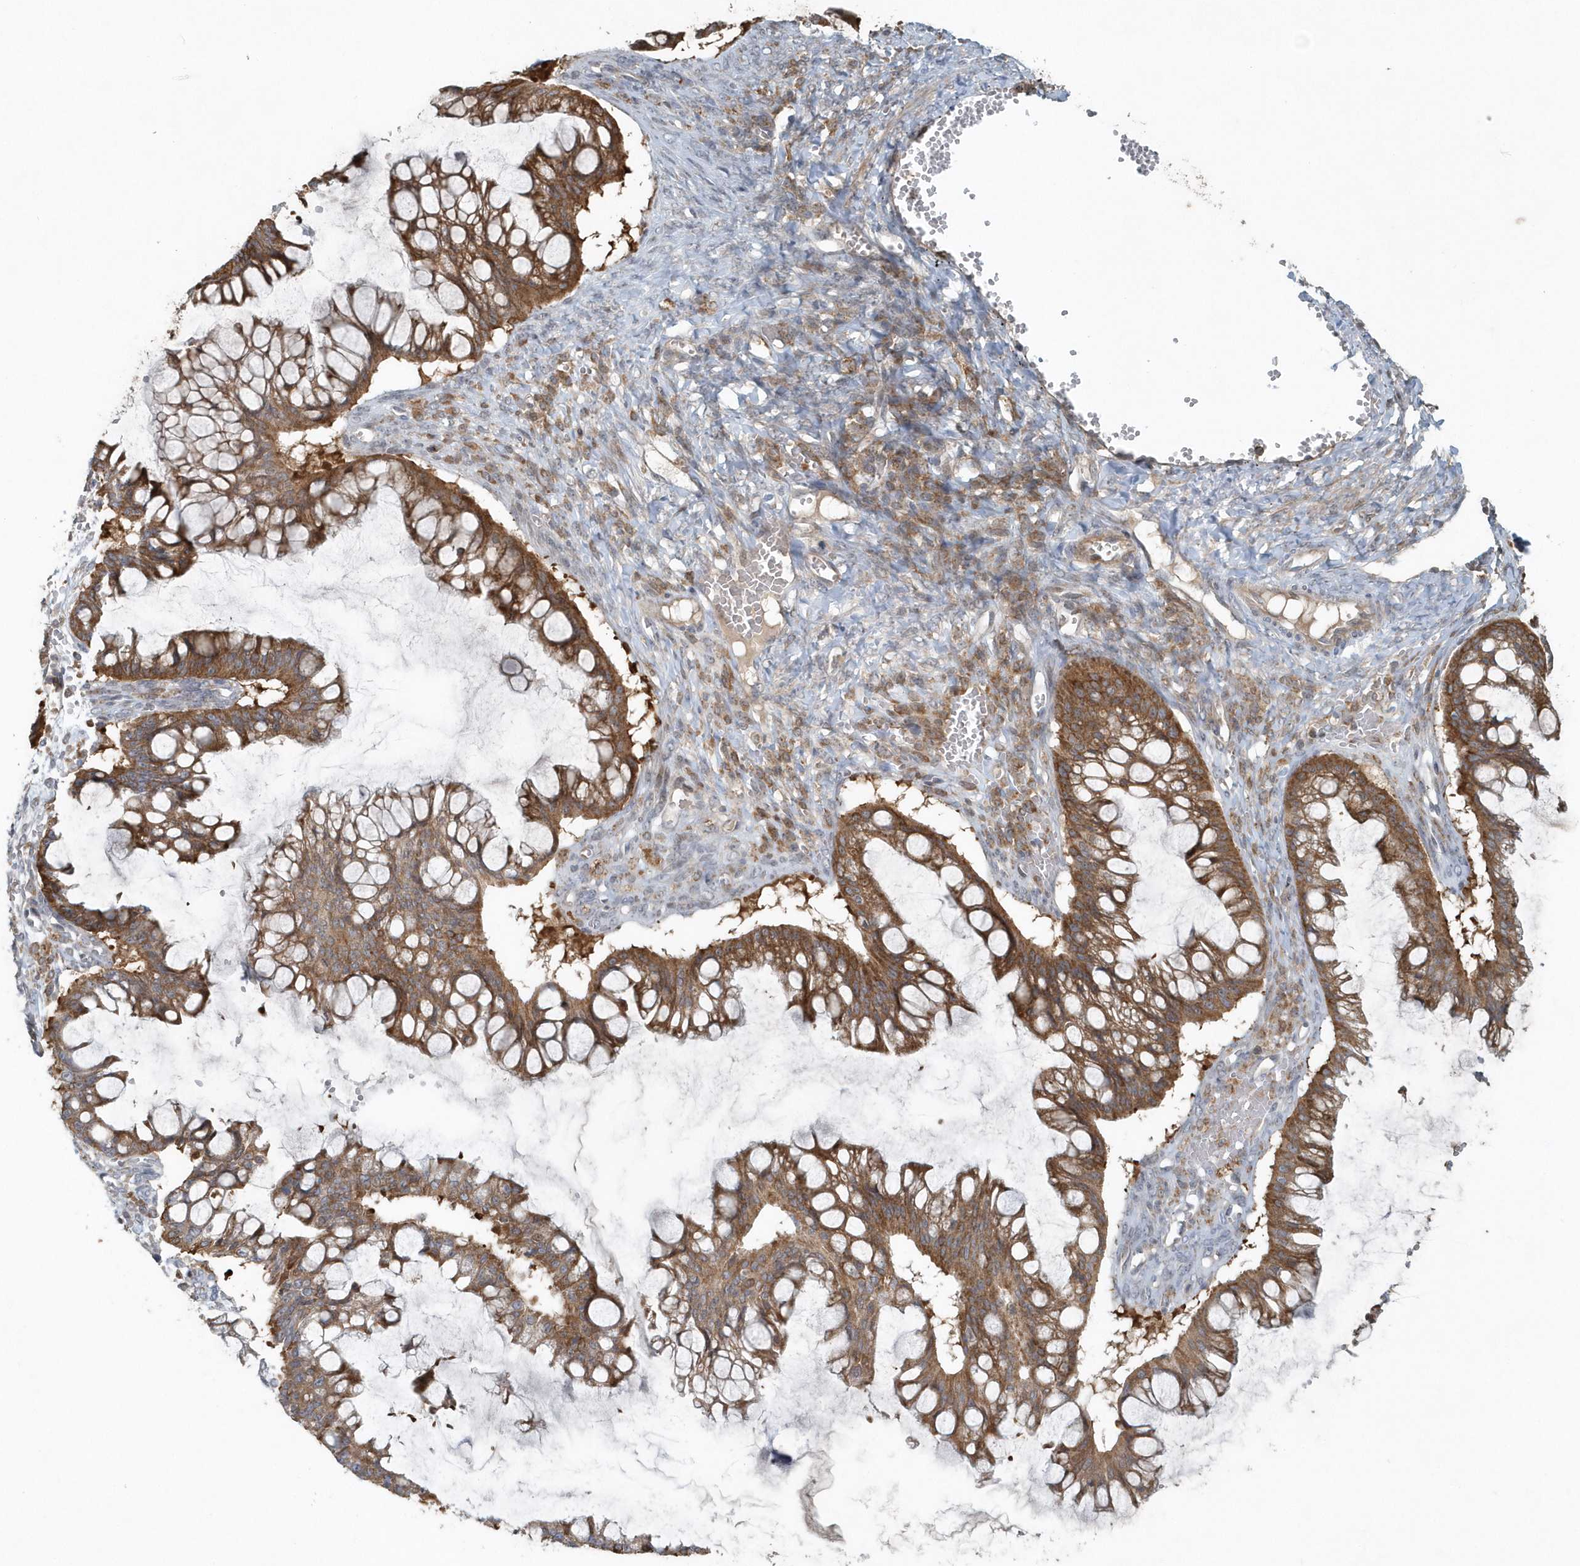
{"staining": {"intensity": "moderate", "quantity": ">75%", "location": "cytoplasmic/membranous"}, "tissue": "ovarian cancer", "cell_type": "Tumor cells", "image_type": "cancer", "snomed": [{"axis": "morphology", "description": "Cystadenocarcinoma, mucinous, NOS"}, {"axis": "topography", "description": "Ovary"}], "caption": "Ovarian mucinous cystadenocarcinoma stained with IHC demonstrates moderate cytoplasmic/membranous staining in approximately >75% of tumor cells.", "gene": "MMUT", "patient": {"sex": "female", "age": 73}}